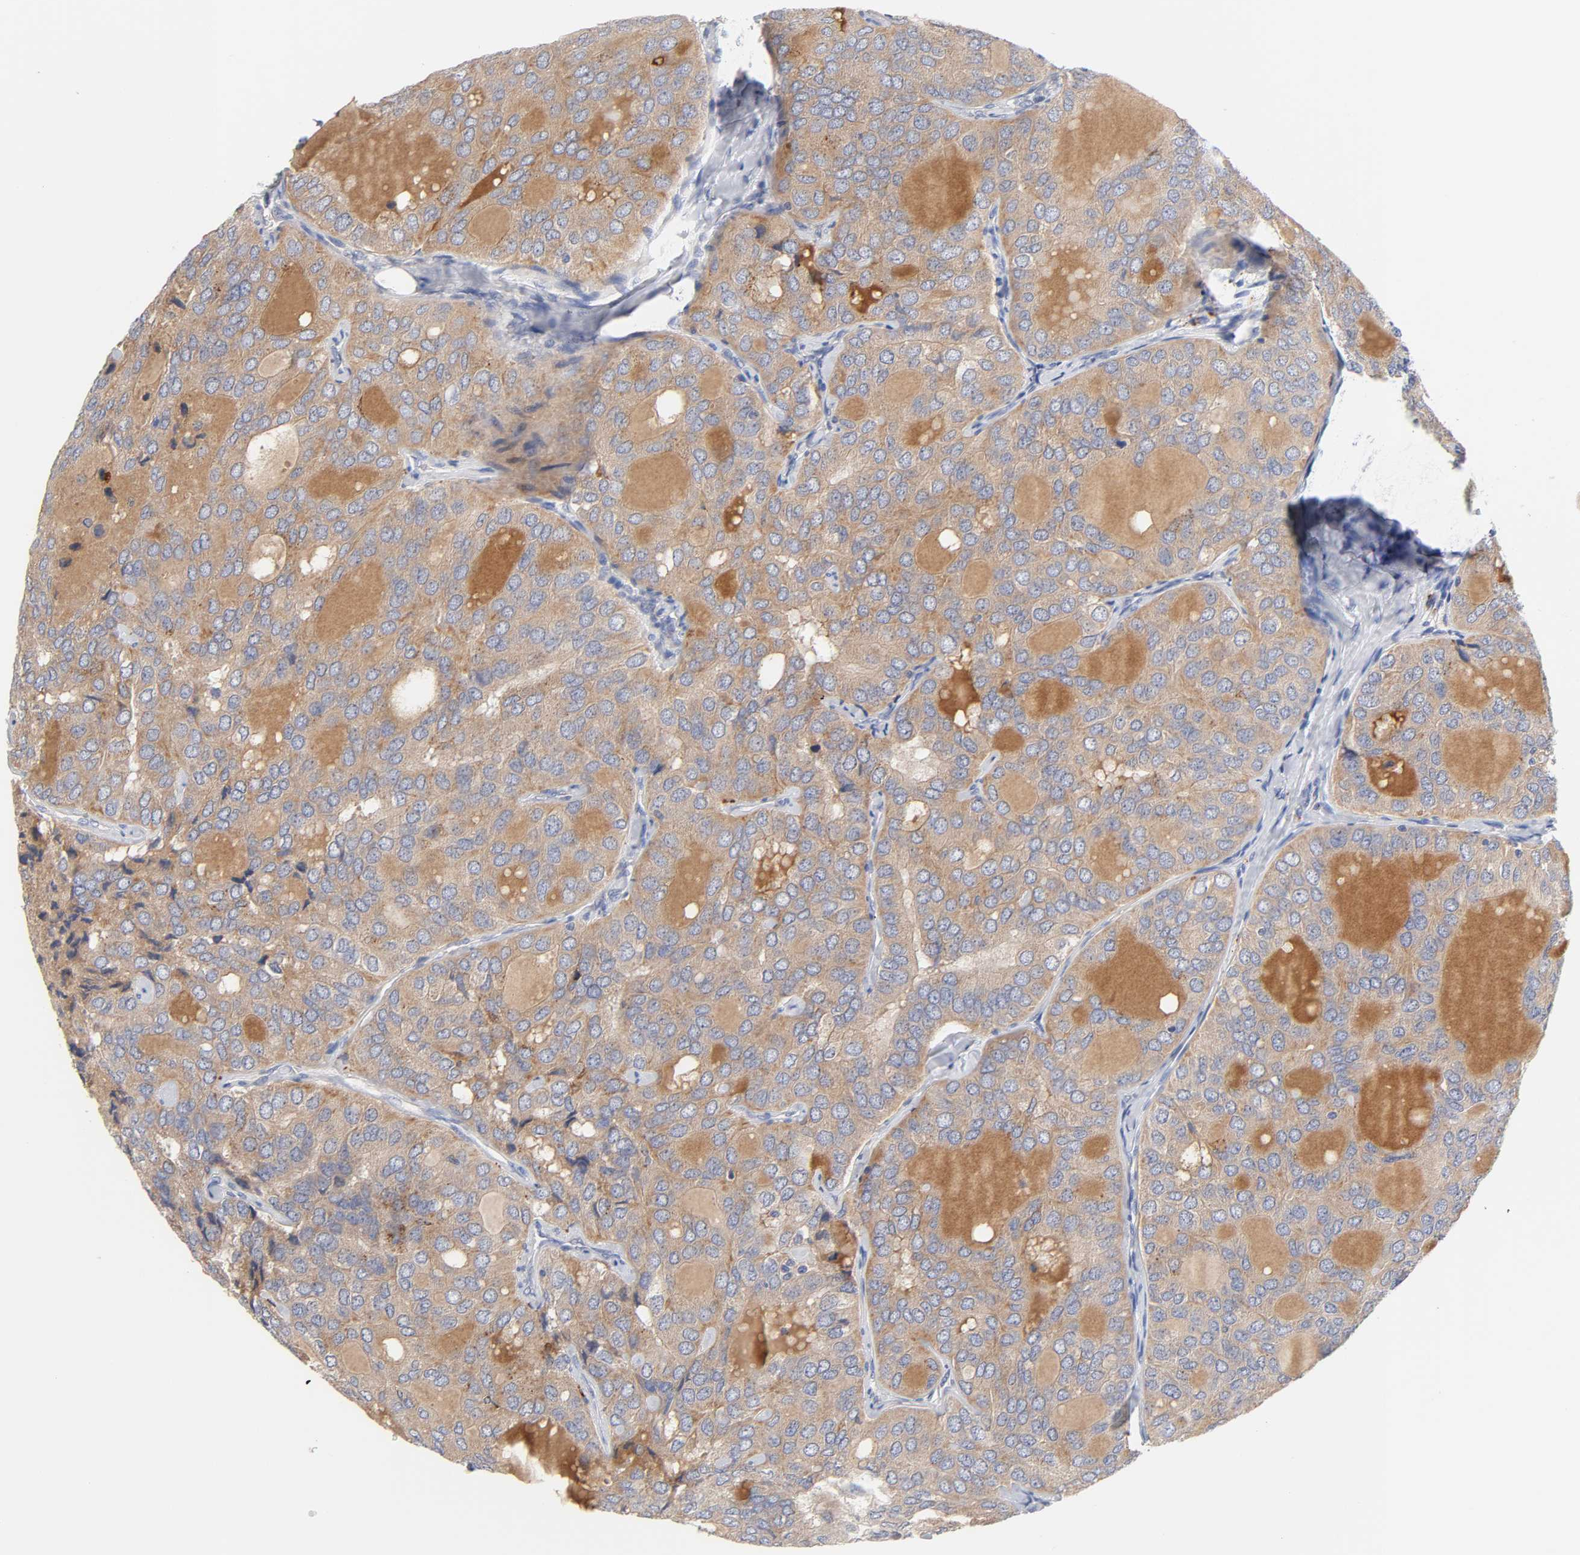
{"staining": {"intensity": "moderate", "quantity": ">75%", "location": "cytoplasmic/membranous"}, "tissue": "thyroid cancer", "cell_type": "Tumor cells", "image_type": "cancer", "snomed": [{"axis": "morphology", "description": "Follicular adenoma carcinoma, NOS"}, {"axis": "topography", "description": "Thyroid gland"}], "caption": "A medium amount of moderate cytoplasmic/membranous staining is seen in approximately >75% of tumor cells in thyroid cancer (follicular adenoma carcinoma) tissue. (DAB IHC, brown staining for protein, blue staining for nuclei).", "gene": "C17orf75", "patient": {"sex": "male", "age": 75}}